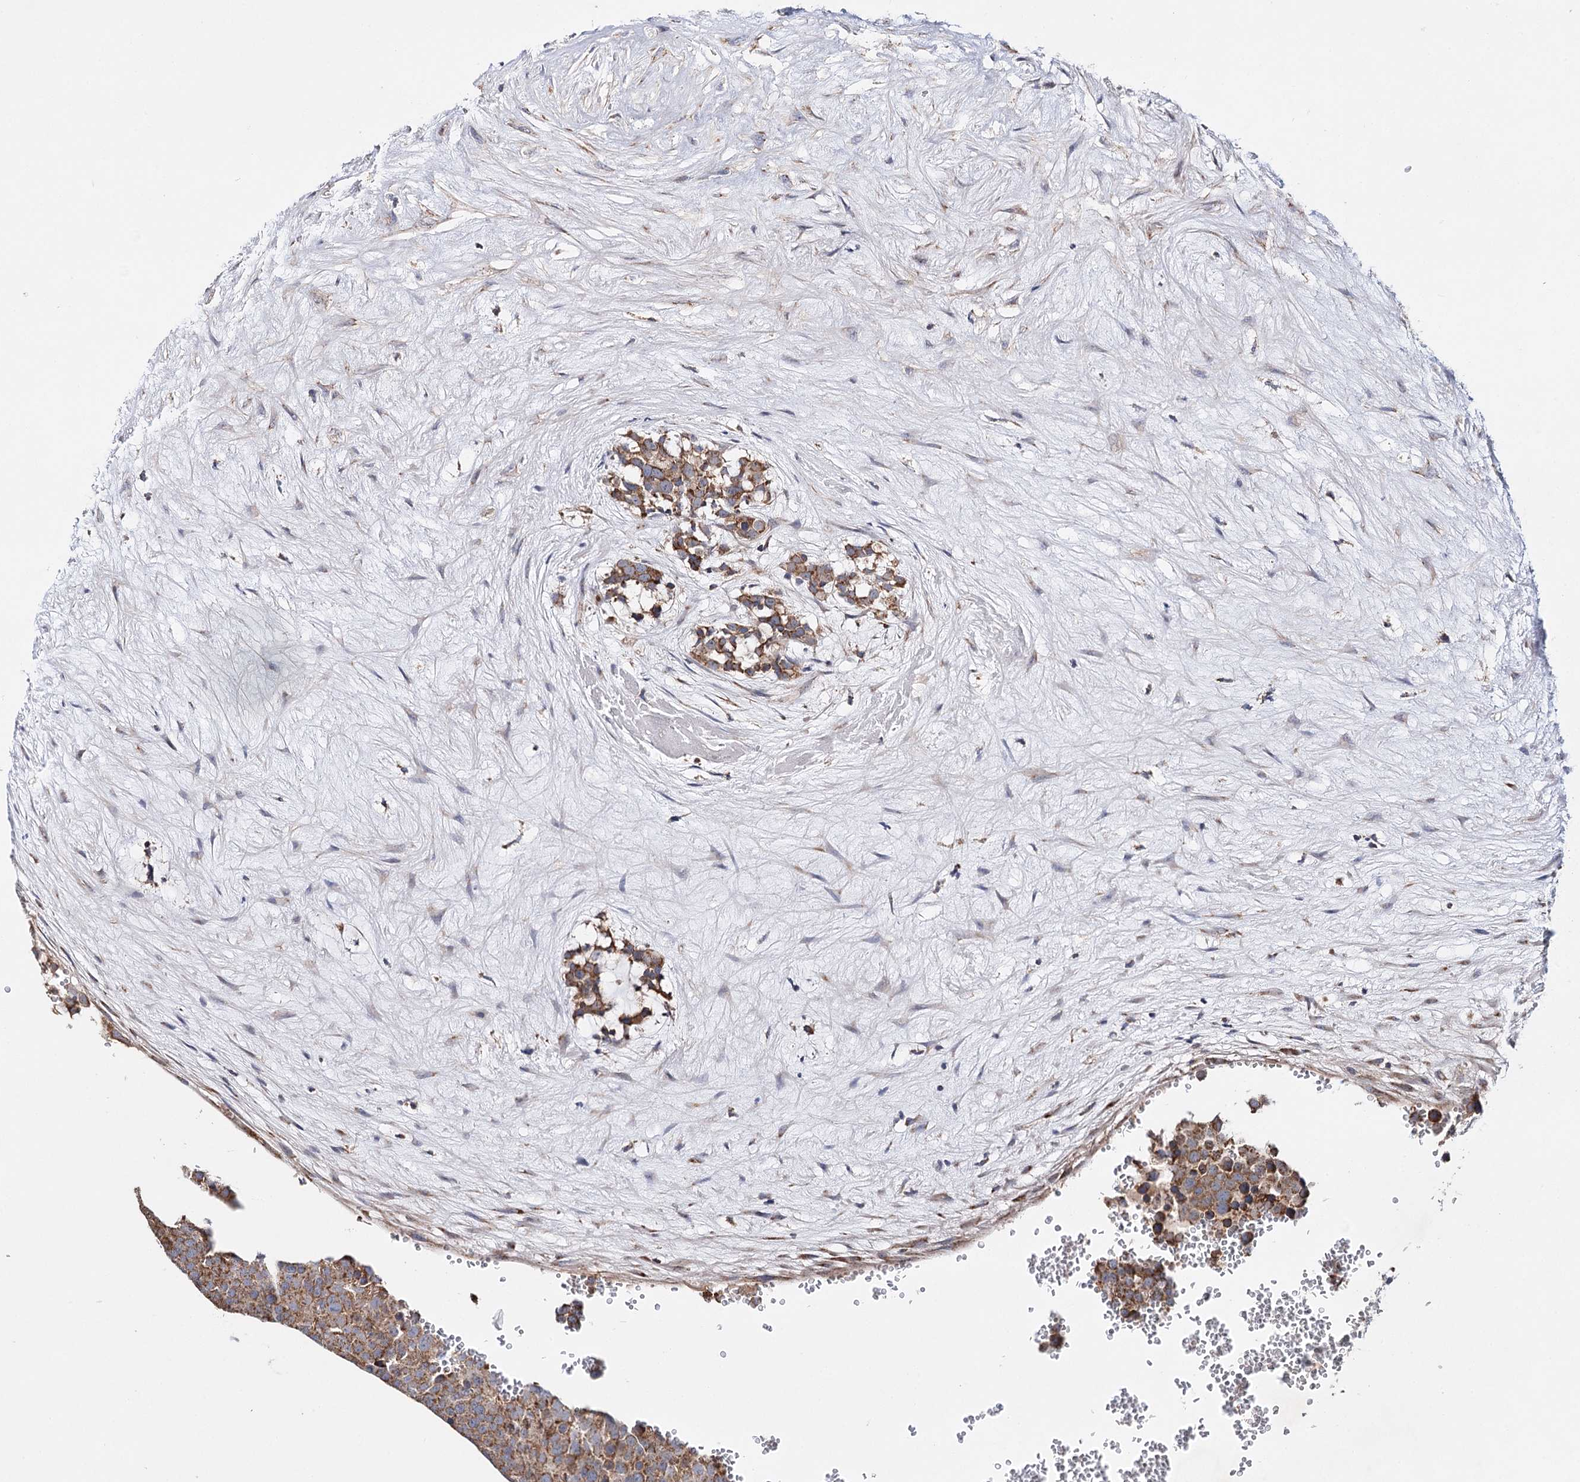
{"staining": {"intensity": "moderate", "quantity": ">75%", "location": "cytoplasmic/membranous"}, "tissue": "testis cancer", "cell_type": "Tumor cells", "image_type": "cancer", "snomed": [{"axis": "morphology", "description": "Seminoma, NOS"}, {"axis": "topography", "description": "Testis"}], "caption": "Immunohistochemical staining of testis cancer demonstrates moderate cytoplasmic/membranous protein positivity in approximately >75% of tumor cells.", "gene": "CFAP46", "patient": {"sex": "male", "age": 71}}